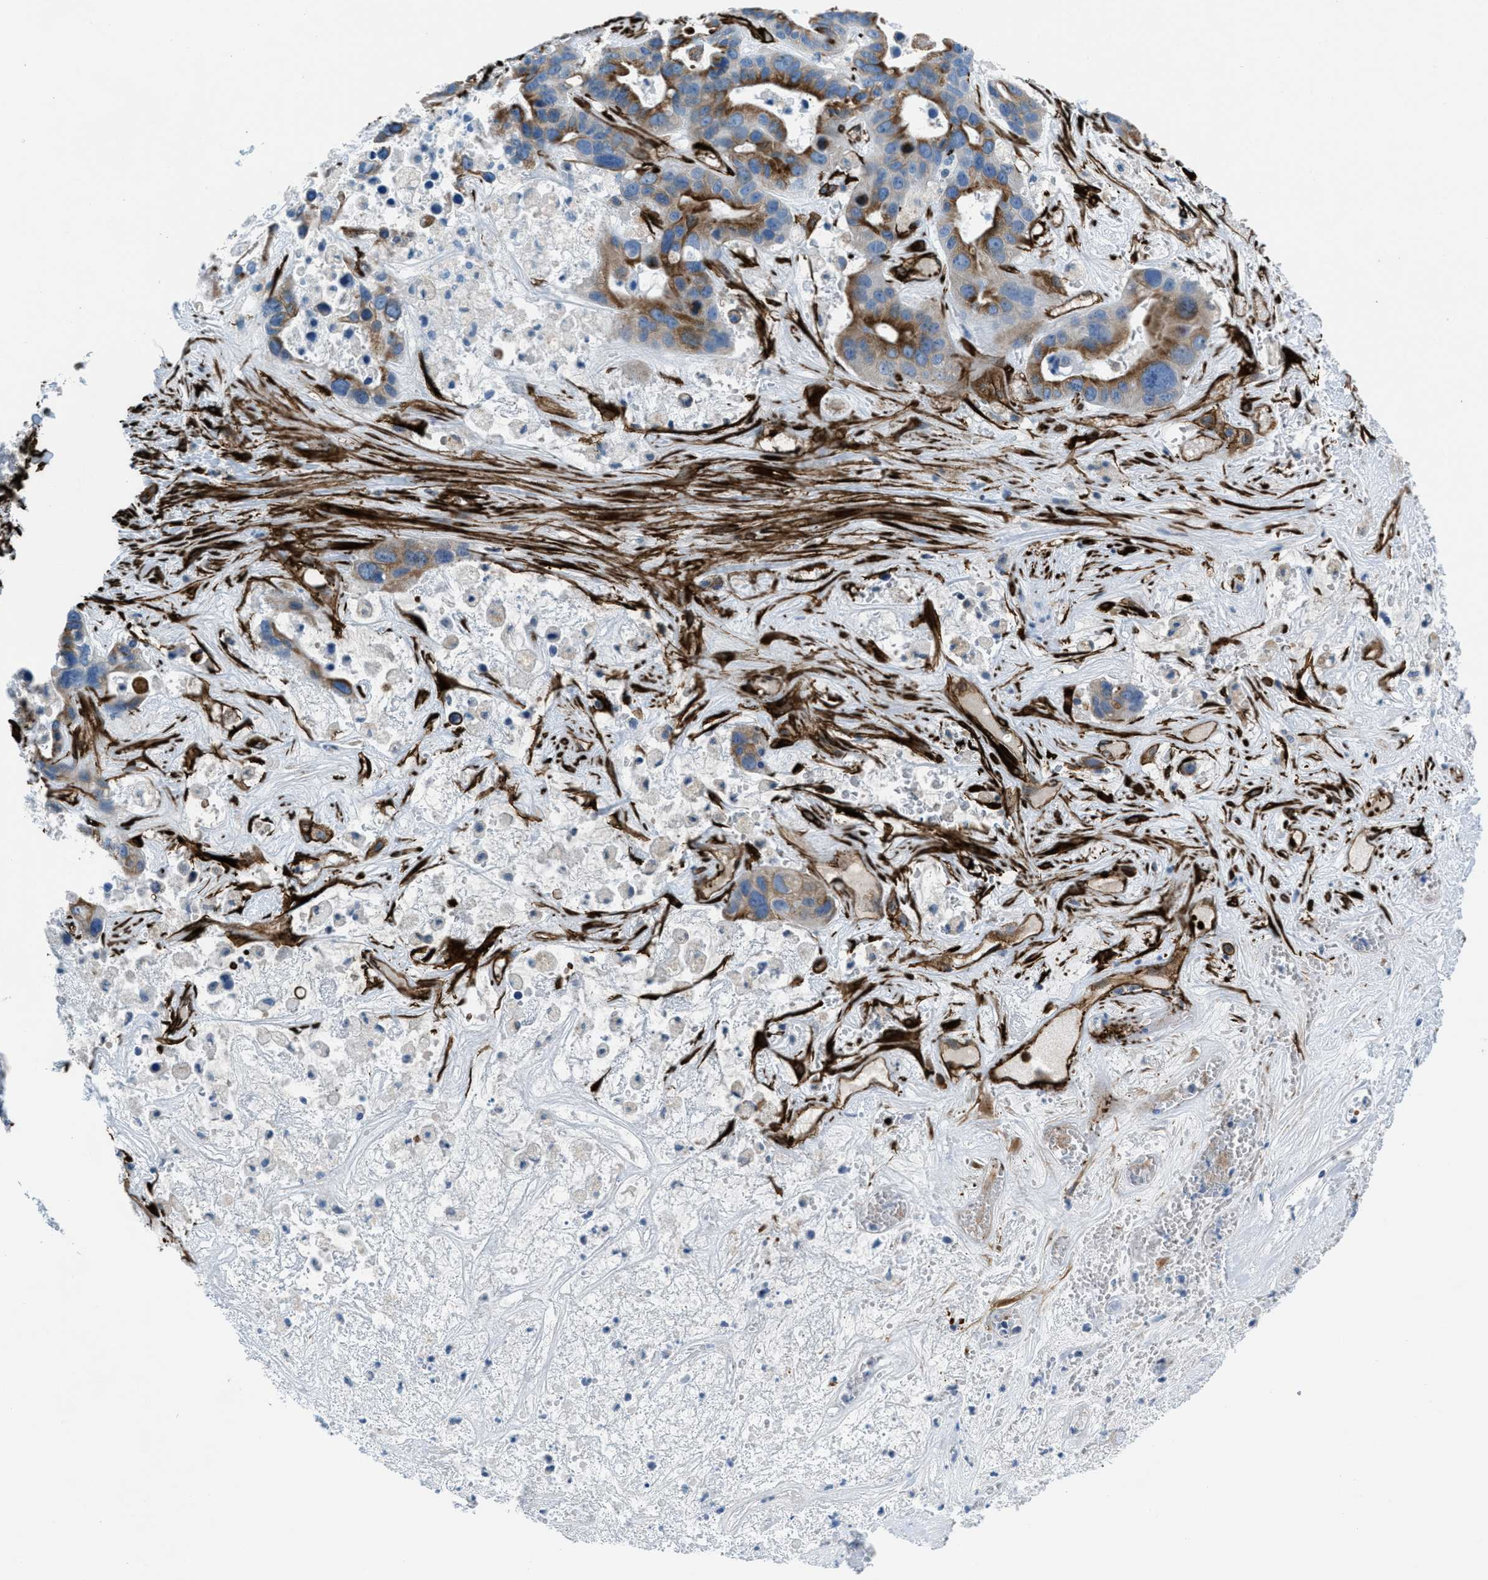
{"staining": {"intensity": "moderate", "quantity": ">75%", "location": "cytoplasmic/membranous"}, "tissue": "liver cancer", "cell_type": "Tumor cells", "image_type": "cancer", "snomed": [{"axis": "morphology", "description": "Cholangiocarcinoma"}, {"axis": "topography", "description": "Liver"}], "caption": "The image shows staining of cholangiocarcinoma (liver), revealing moderate cytoplasmic/membranous protein positivity (brown color) within tumor cells.", "gene": "CALD1", "patient": {"sex": "female", "age": 65}}